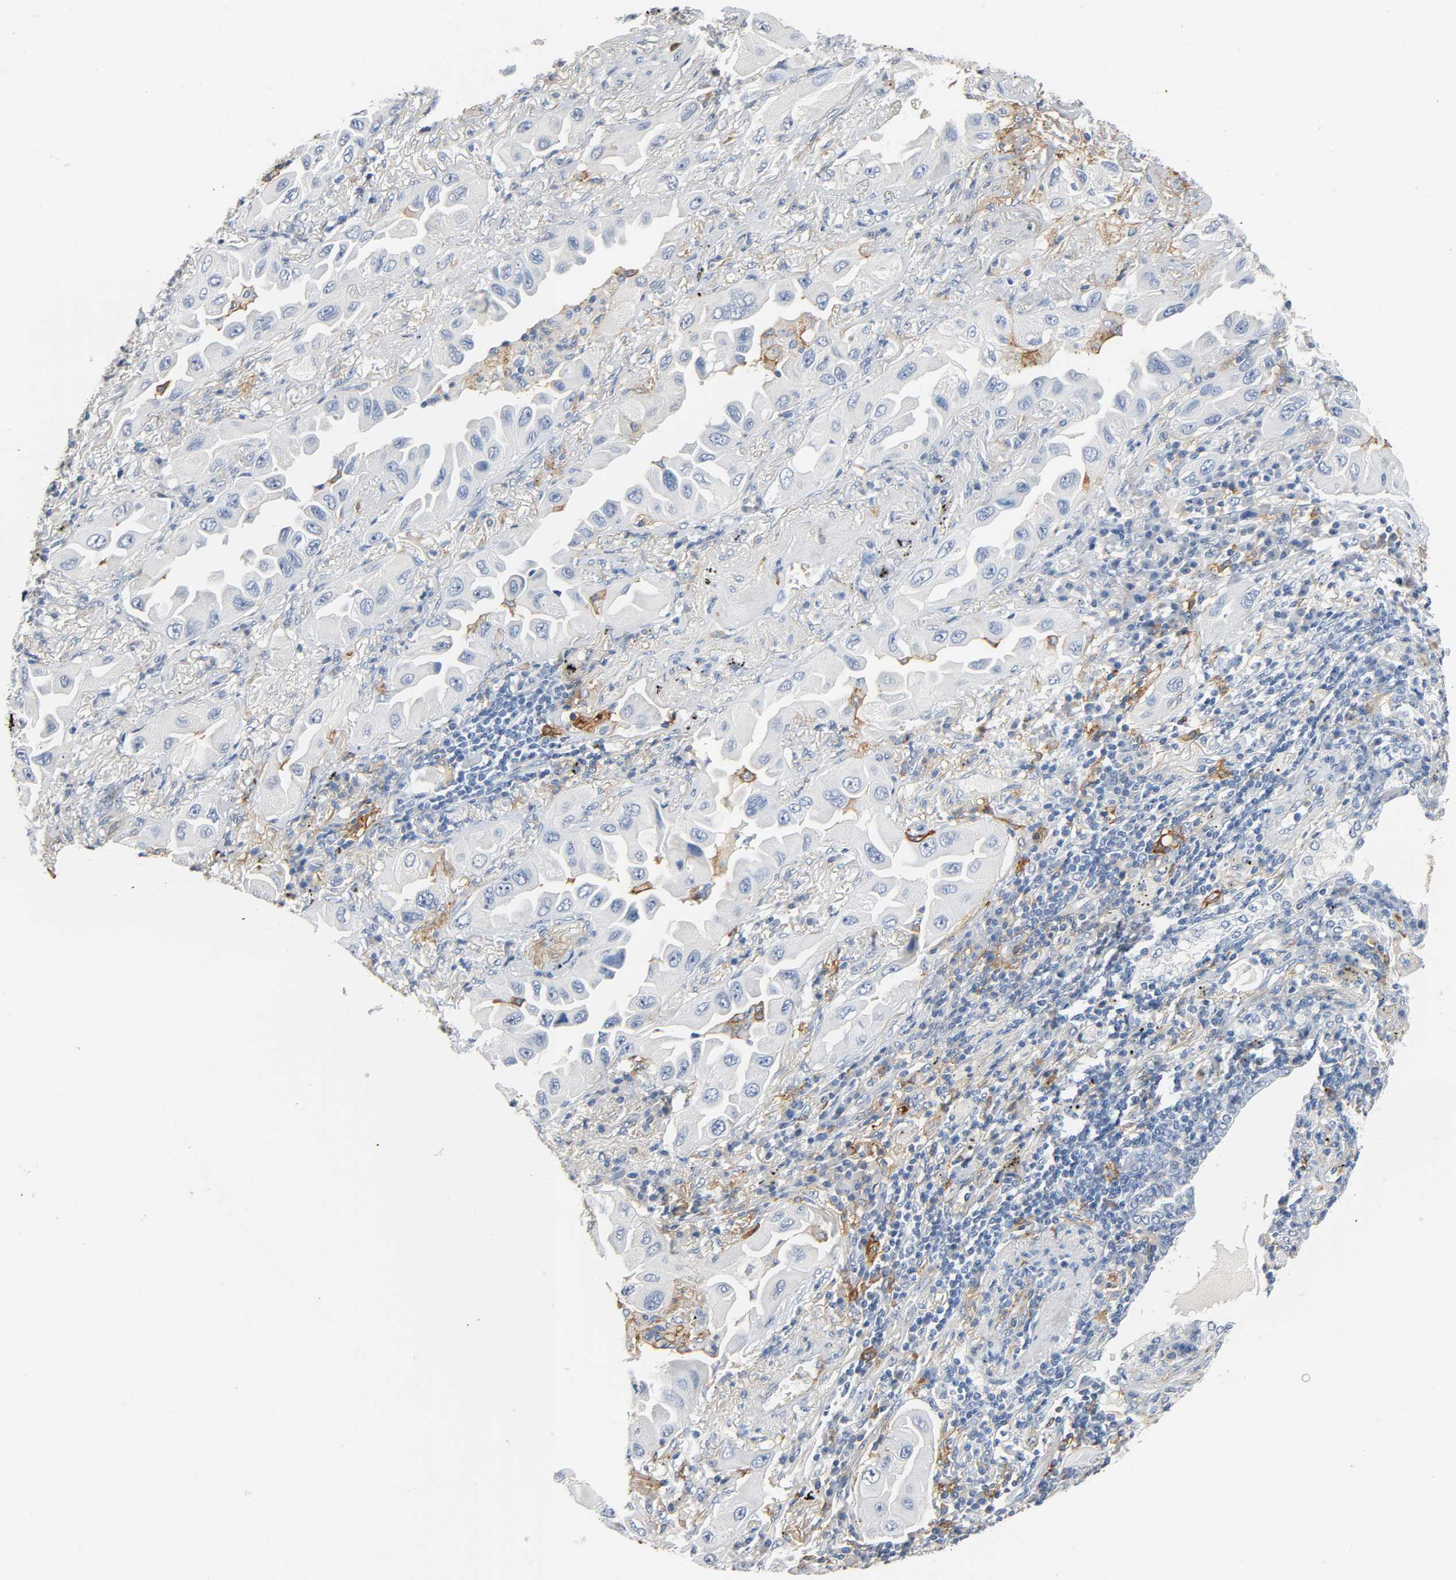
{"staining": {"intensity": "negative", "quantity": "none", "location": "none"}, "tissue": "lung cancer", "cell_type": "Tumor cells", "image_type": "cancer", "snomed": [{"axis": "morphology", "description": "Adenocarcinoma, NOS"}, {"axis": "topography", "description": "Lung"}], "caption": "Histopathology image shows no protein positivity in tumor cells of adenocarcinoma (lung) tissue. The staining was performed using DAB (3,3'-diaminobenzidine) to visualize the protein expression in brown, while the nuclei were stained in blue with hematoxylin (Magnification: 20x).", "gene": "ANPEP", "patient": {"sex": "female", "age": 65}}